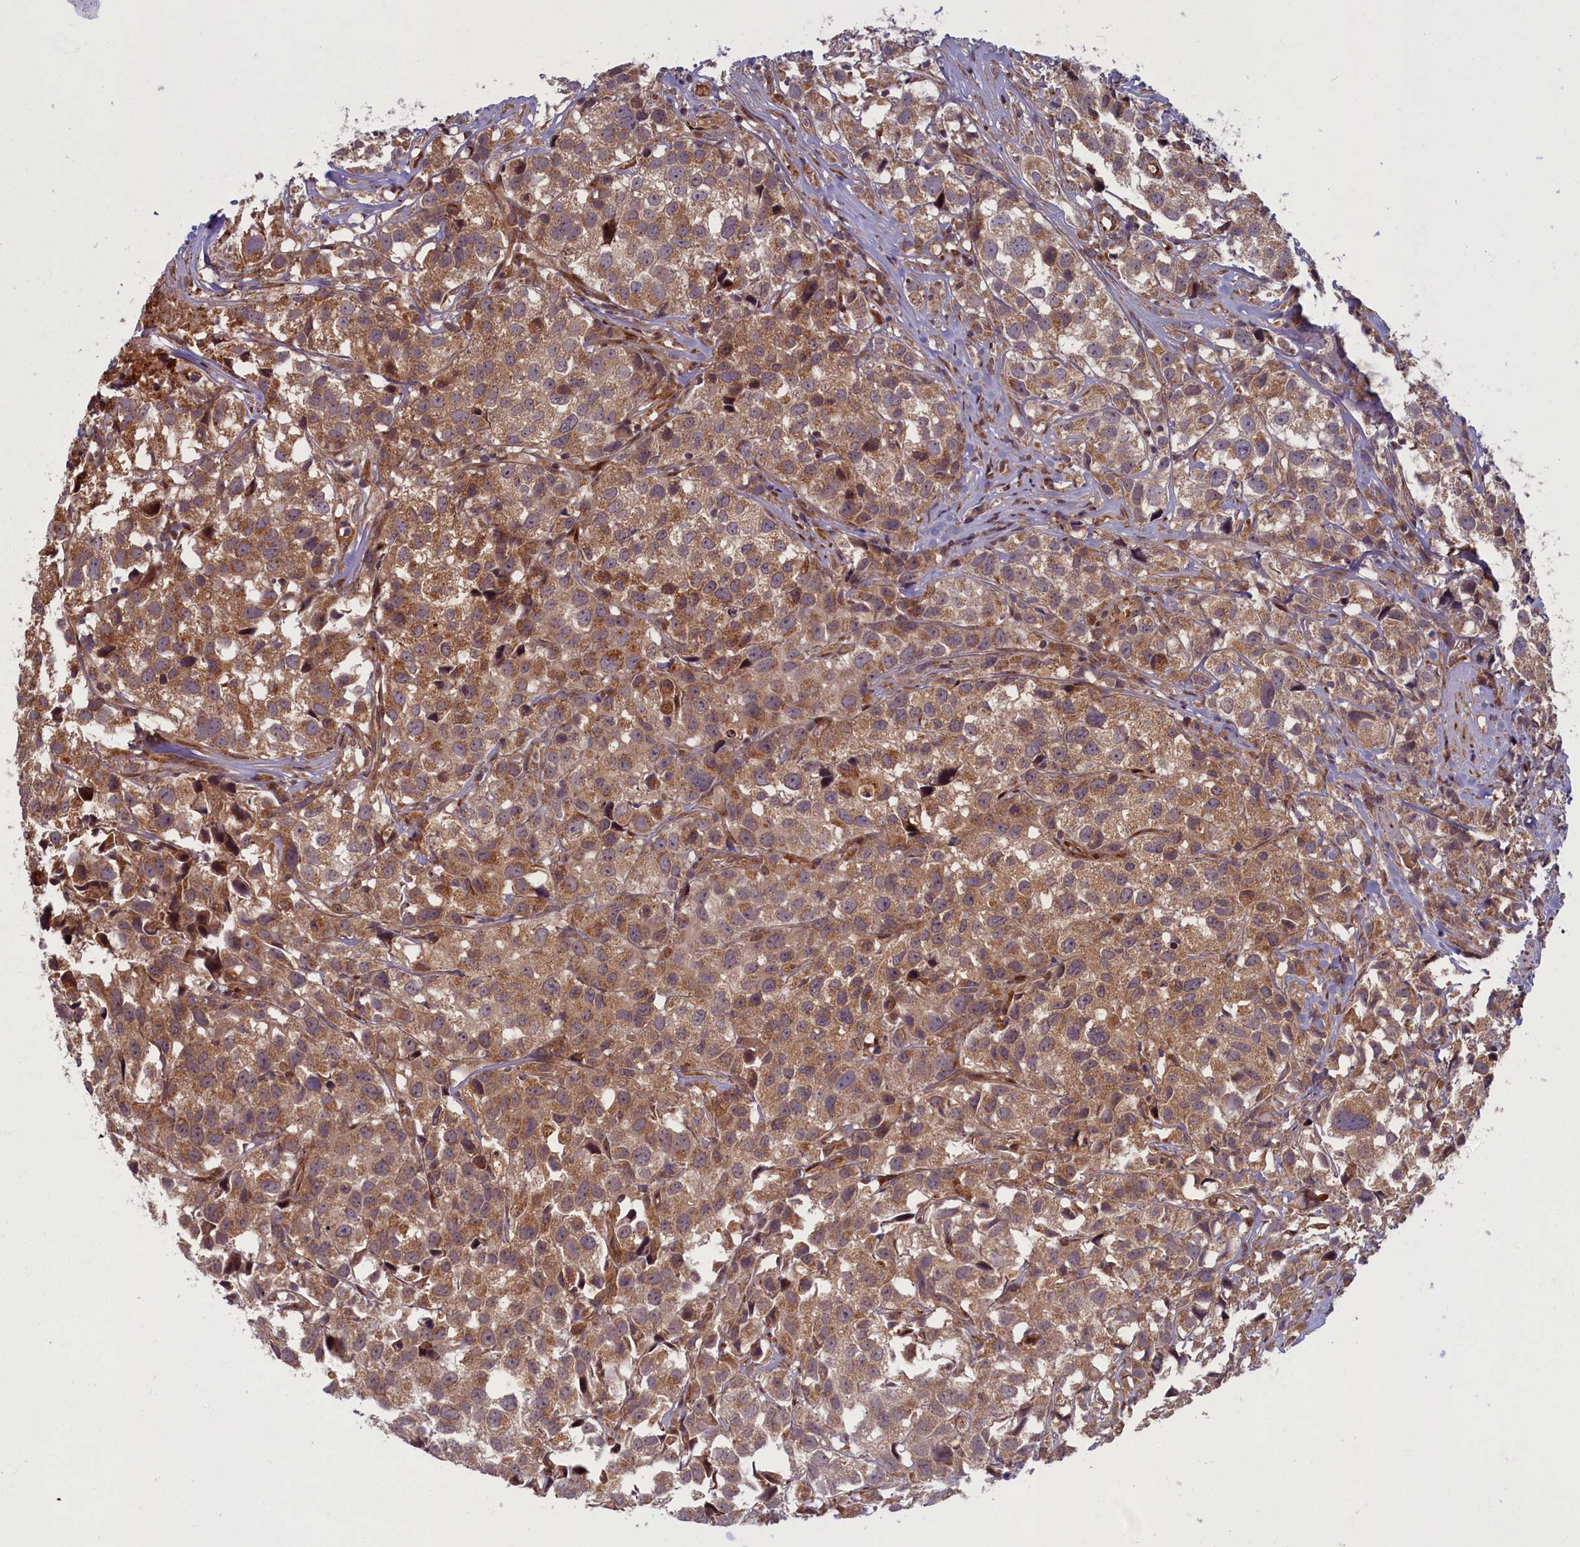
{"staining": {"intensity": "moderate", "quantity": ">75%", "location": "cytoplasmic/membranous"}, "tissue": "urothelial cancer", "cell_type": "Tumor cells", "image_type": "cancer", "snomed": [{"axis": "morphology", "description": "Urothelial carcinoma, High grade"}, {"axis": "topography", "description": "Urinary bladder"}], "caption": "Immunohistochemical staining of high-grade urothelial carcinoma shows moderate cytoplasmic/membranous protein expression in approximately >75% of tumor cells.", "gene": "PLA2G10", "patient": {"sex": "female", "age": 75}}